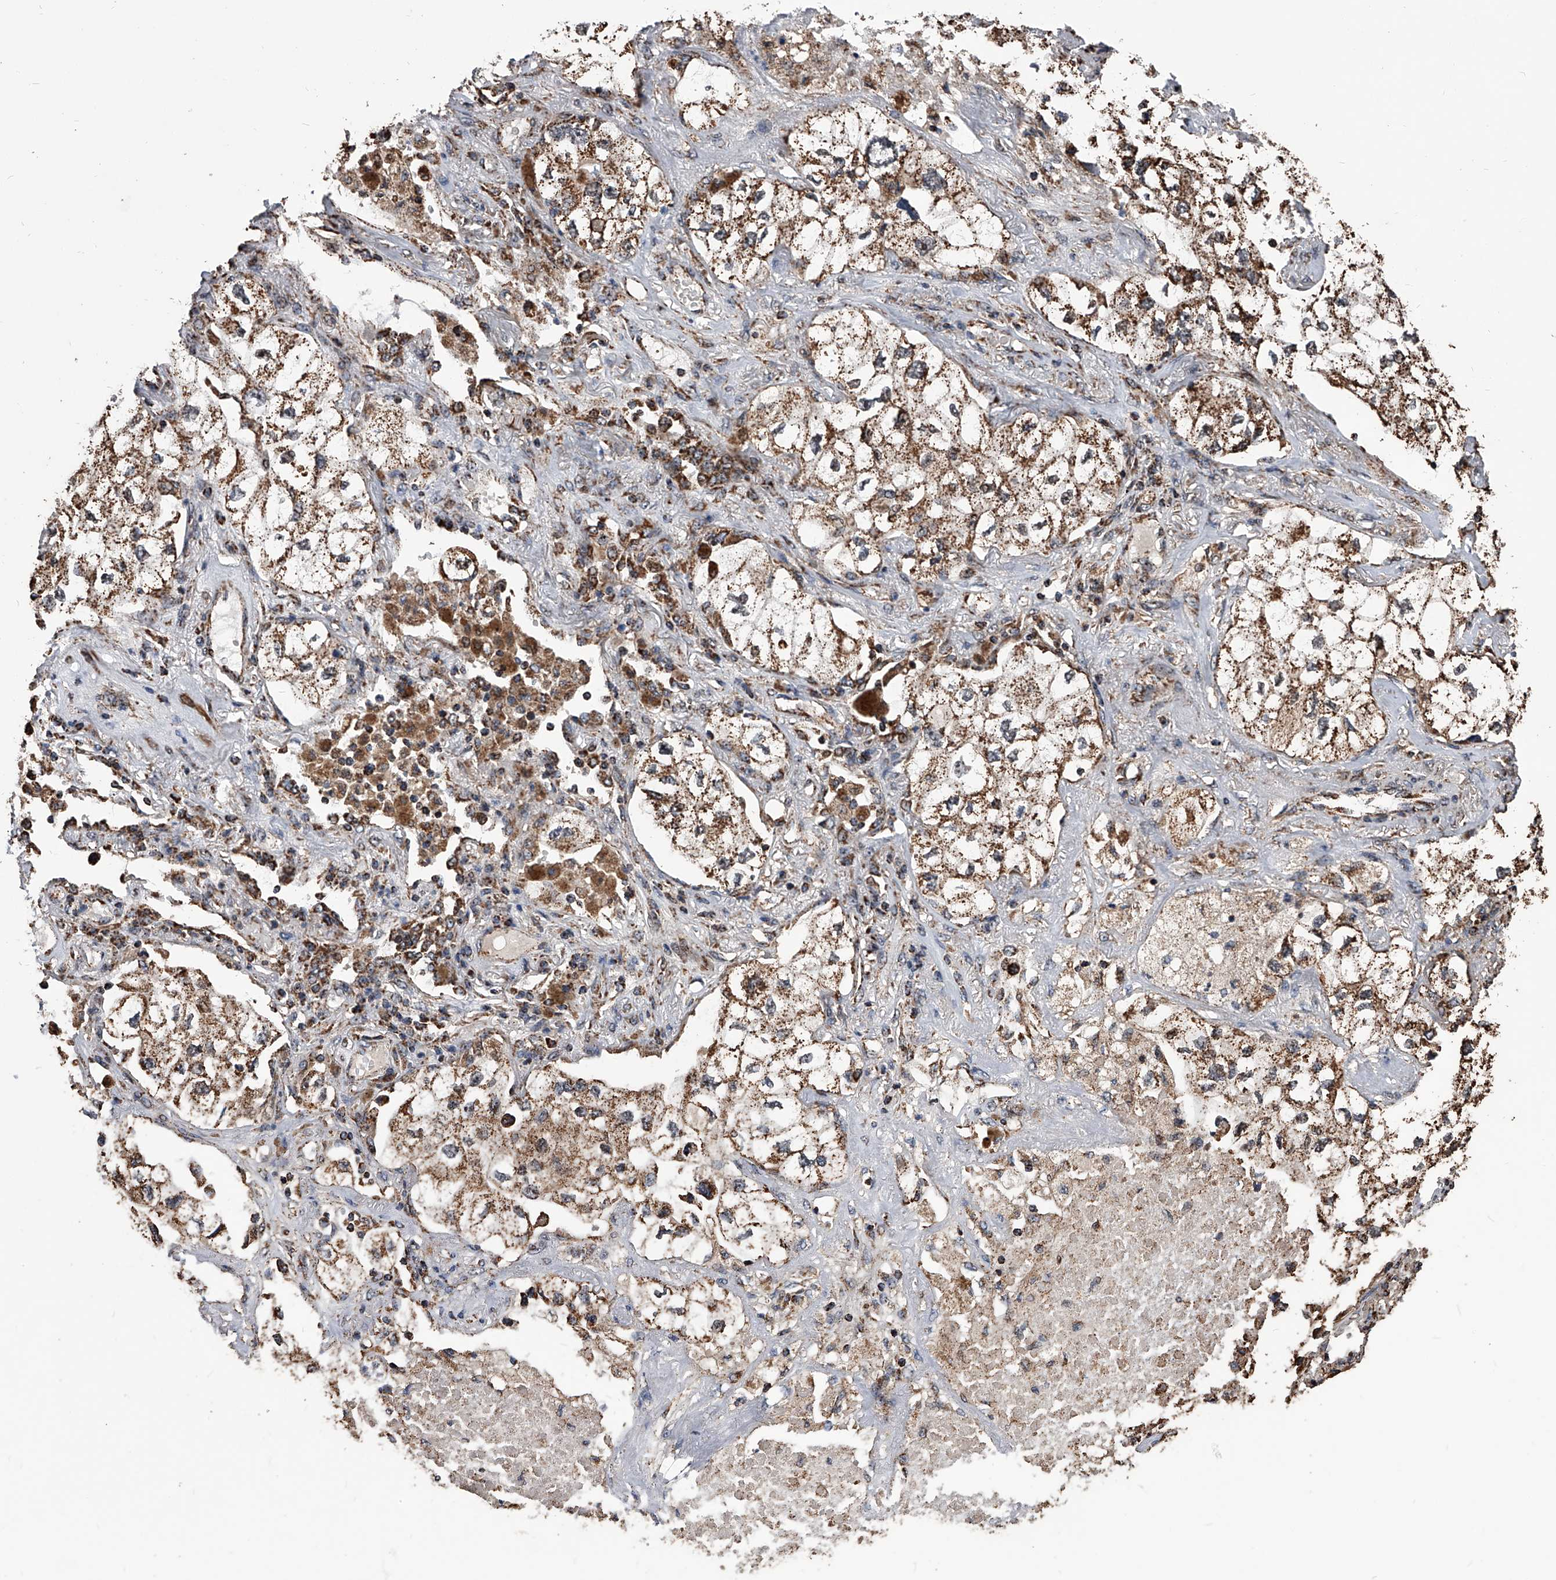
{"staining": {"intensity": "moderate", "quantity": ">75%", "location": "cytoplasmic/membranous"}, "tissue": "lung cancer", "cell_type": "Tumor cells", "image_type": "cancer", "snomed": [{"axis": "morphology", "description": "Adenocarcinoma, NOS"}, {"axis": "topography", "description": "Lung"}], "caption": "The histopathology image shows a brown stain indicating the presence of a protein in the cytoplasmic/membranous of tumor cells in lung cancer (adenocarcinoma).", "gene": "SMPDL3A", "patient": {"sex": "male", "age": 63}}